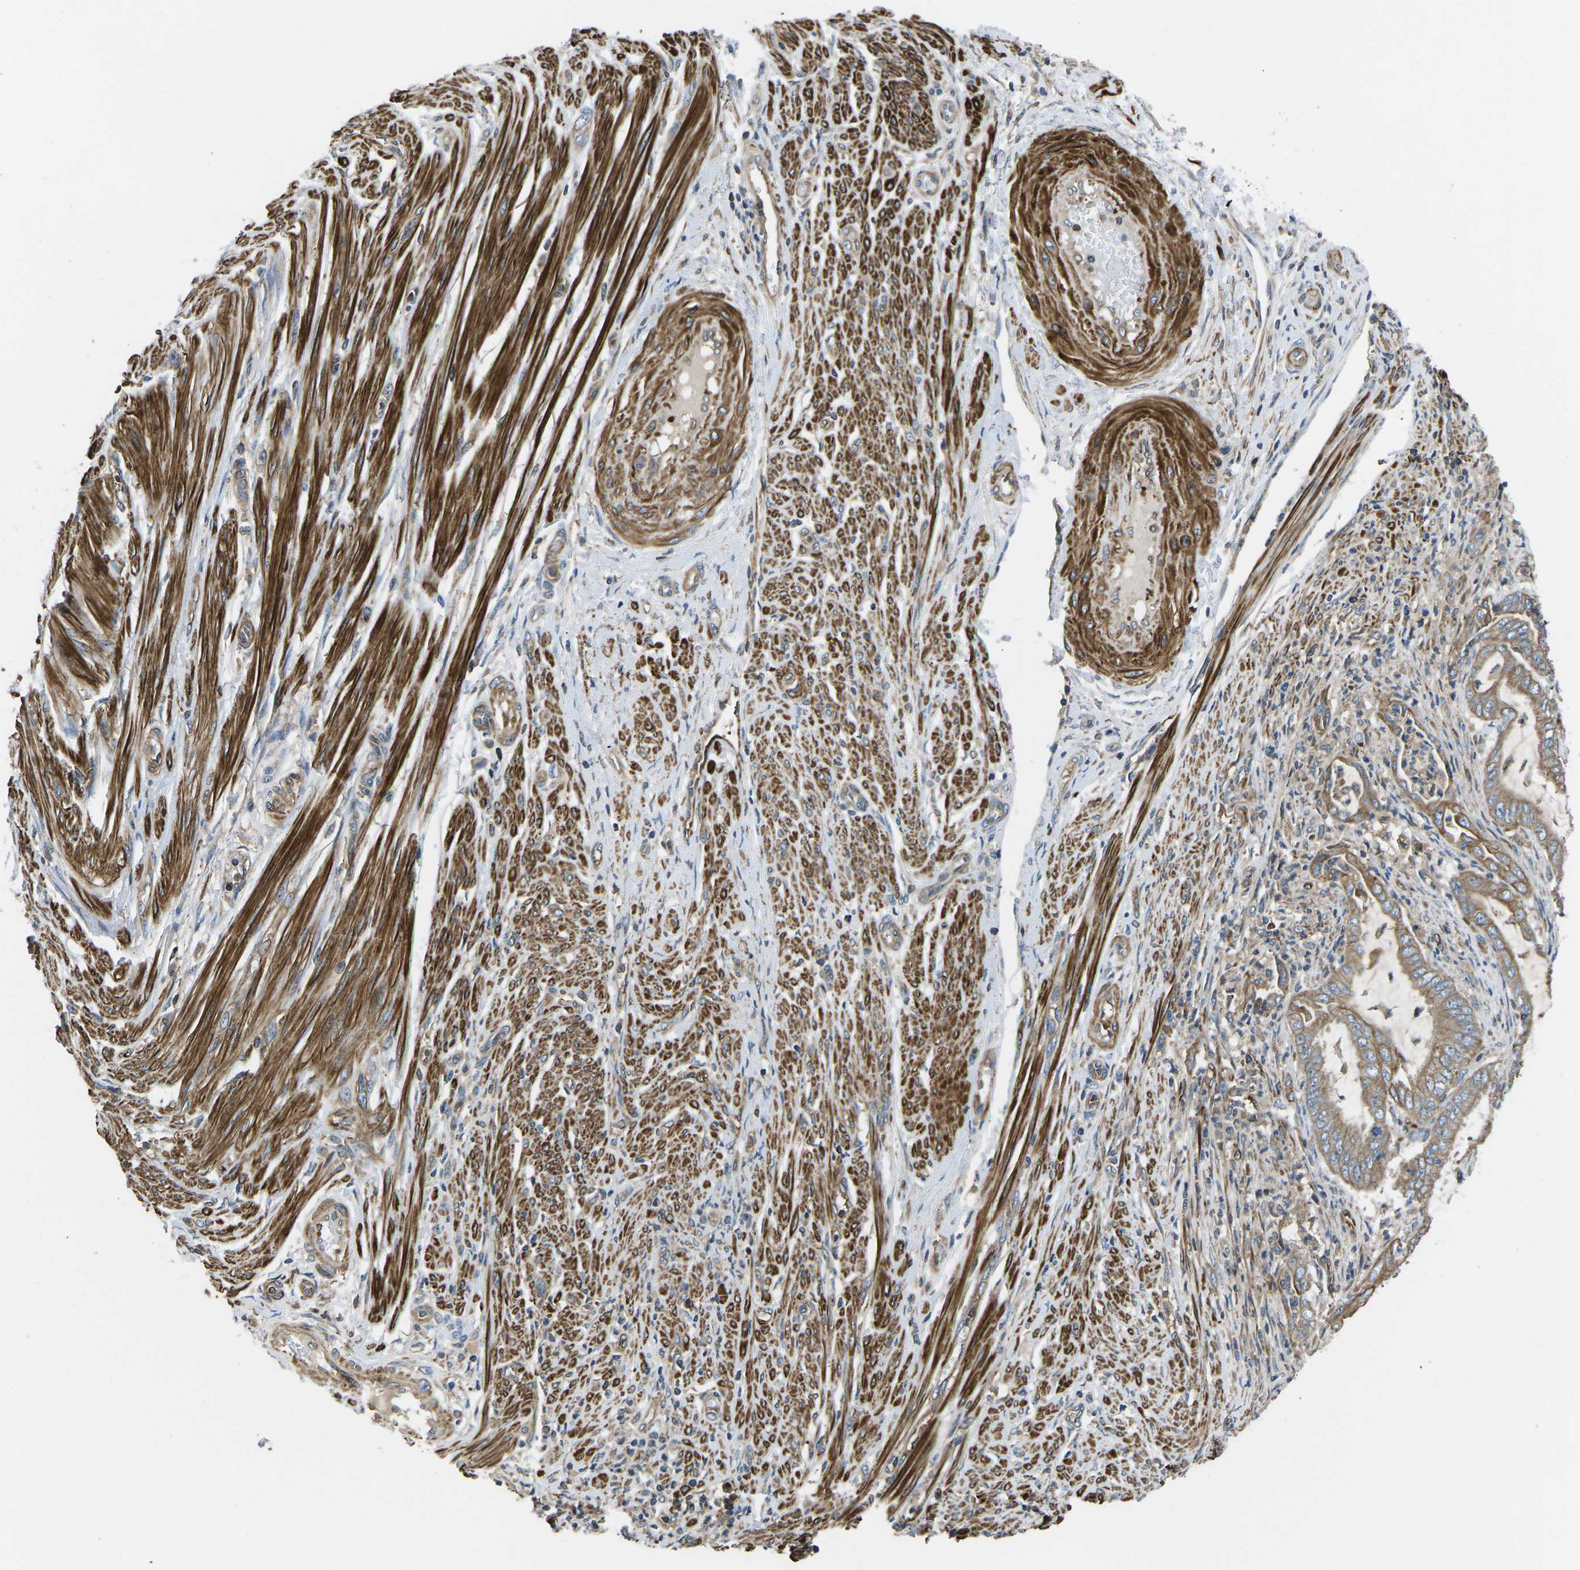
{"staining": {"intensity": "weak", "quantity": ">75%", "location": "cytoplasmic/membranous"}, "tissue": "endometrial cancer", "cell_type": "Tumor cells", "image_type": "cancer", "snomed": [{"axis": "morphology", "description": "Adenocarcinoma, NOS"}, {"axis": "topography", "description": "Endometrium"}], "caption": "Immunohistochemistry (IHC) of endometrial cancer displays low levels of weak cytoplasmic/membranous staining in about >75% of tumor cells. Nuclei are stained in blue.", "gene": "KCNJ15", "patient": {"sex": "female", "age": 70}}